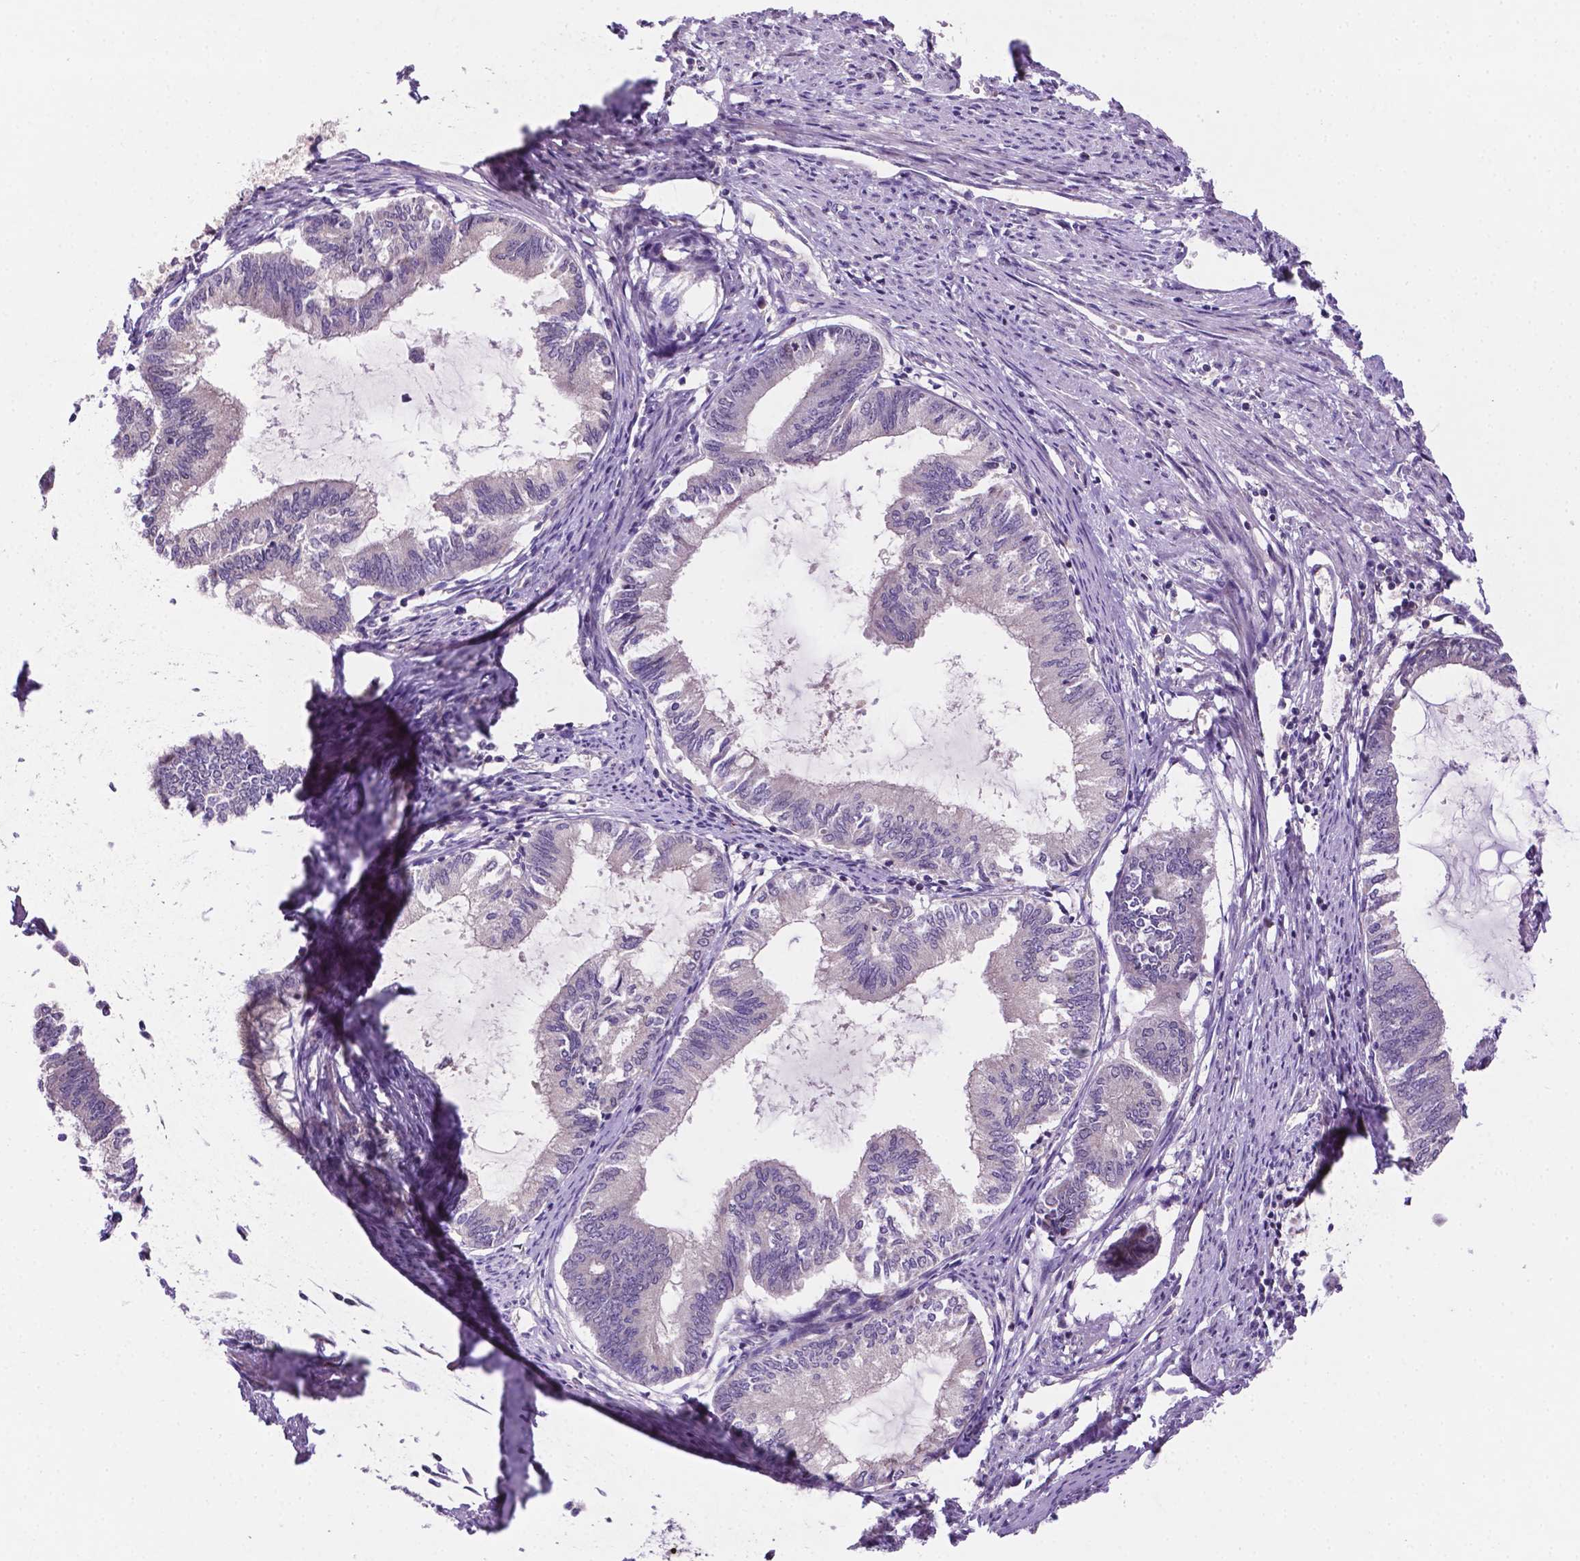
{"staining": {"intensity": "negative", "quantity": "none", "location": "none"}, "tissue": "endometrial cancer", "cell_type": "Tumor cells", "image_type": "cancer", "snomed": [{"axis": "morphology", "description": "Adenocarcinoma, NOS"}, {"axis": "topography", "description": "Endometrium"}], "caption": "This is an immunohistochemistry (IHC) image of human endometrial cancer (adenocarcinoma). There is no positivity in tumor cells.", "gene": "TM4SF20", "patient": {"sex": "female", "age": 86}}